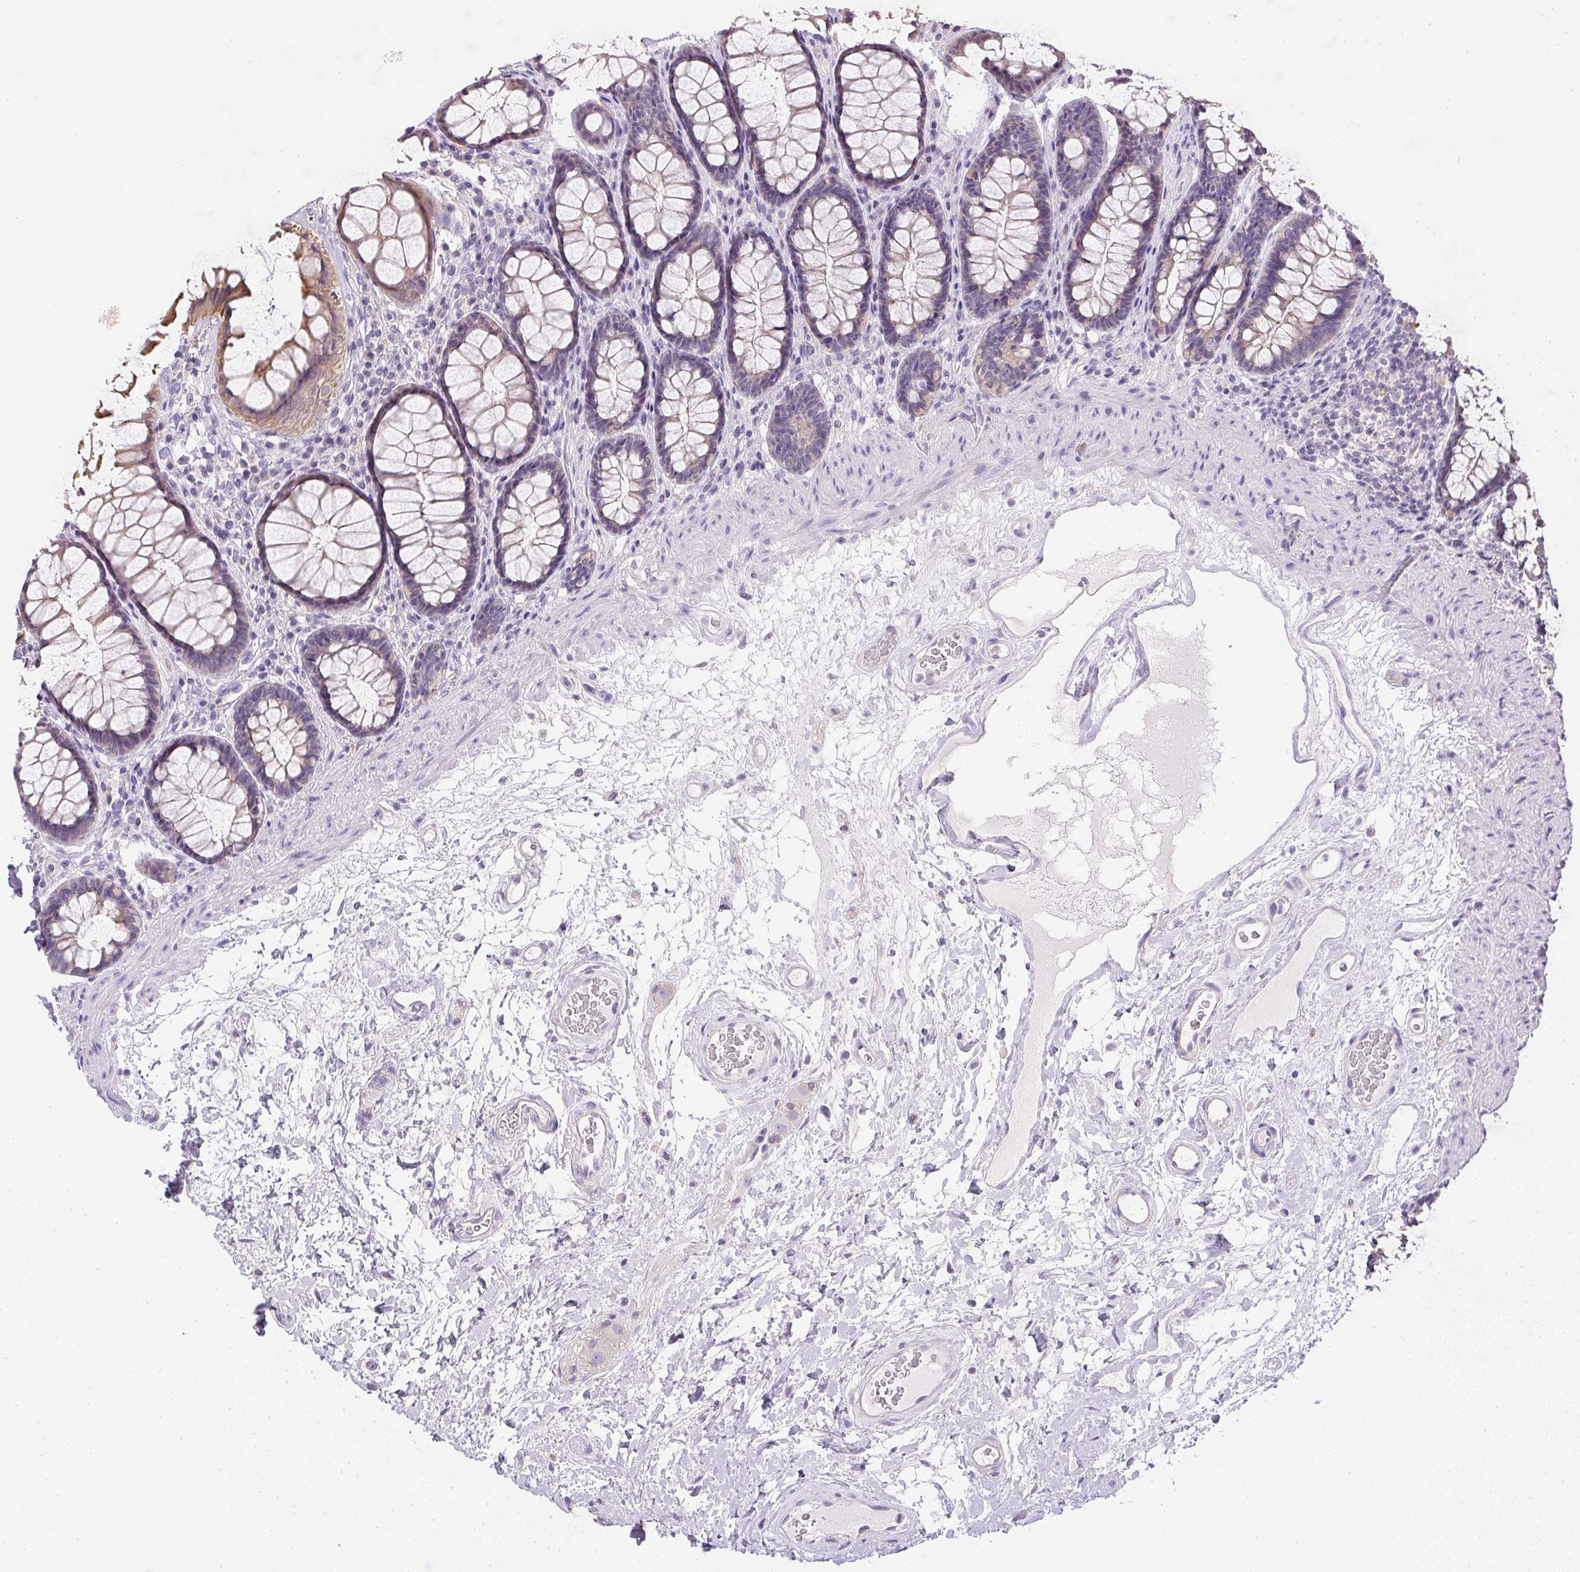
{"staining": {"intensity": "weak", "quantity": "<25%", "location": "cytoplasmic/membranous"}, "tissue": "rectum", "cell_type": "Glandular cells", "image_type": "normal", "snomed": [{"axis": "morphology", "description": "Normal tissue, NOS"}, {"axis": "topography", "description": "Rectum"}], "caption": "An IHC histopathology image of benign rectum is shown. There is no staining in glandular cells of rectum.", "gene": "SLC17A7", "patient": {"sex": "male", "age": 72}}